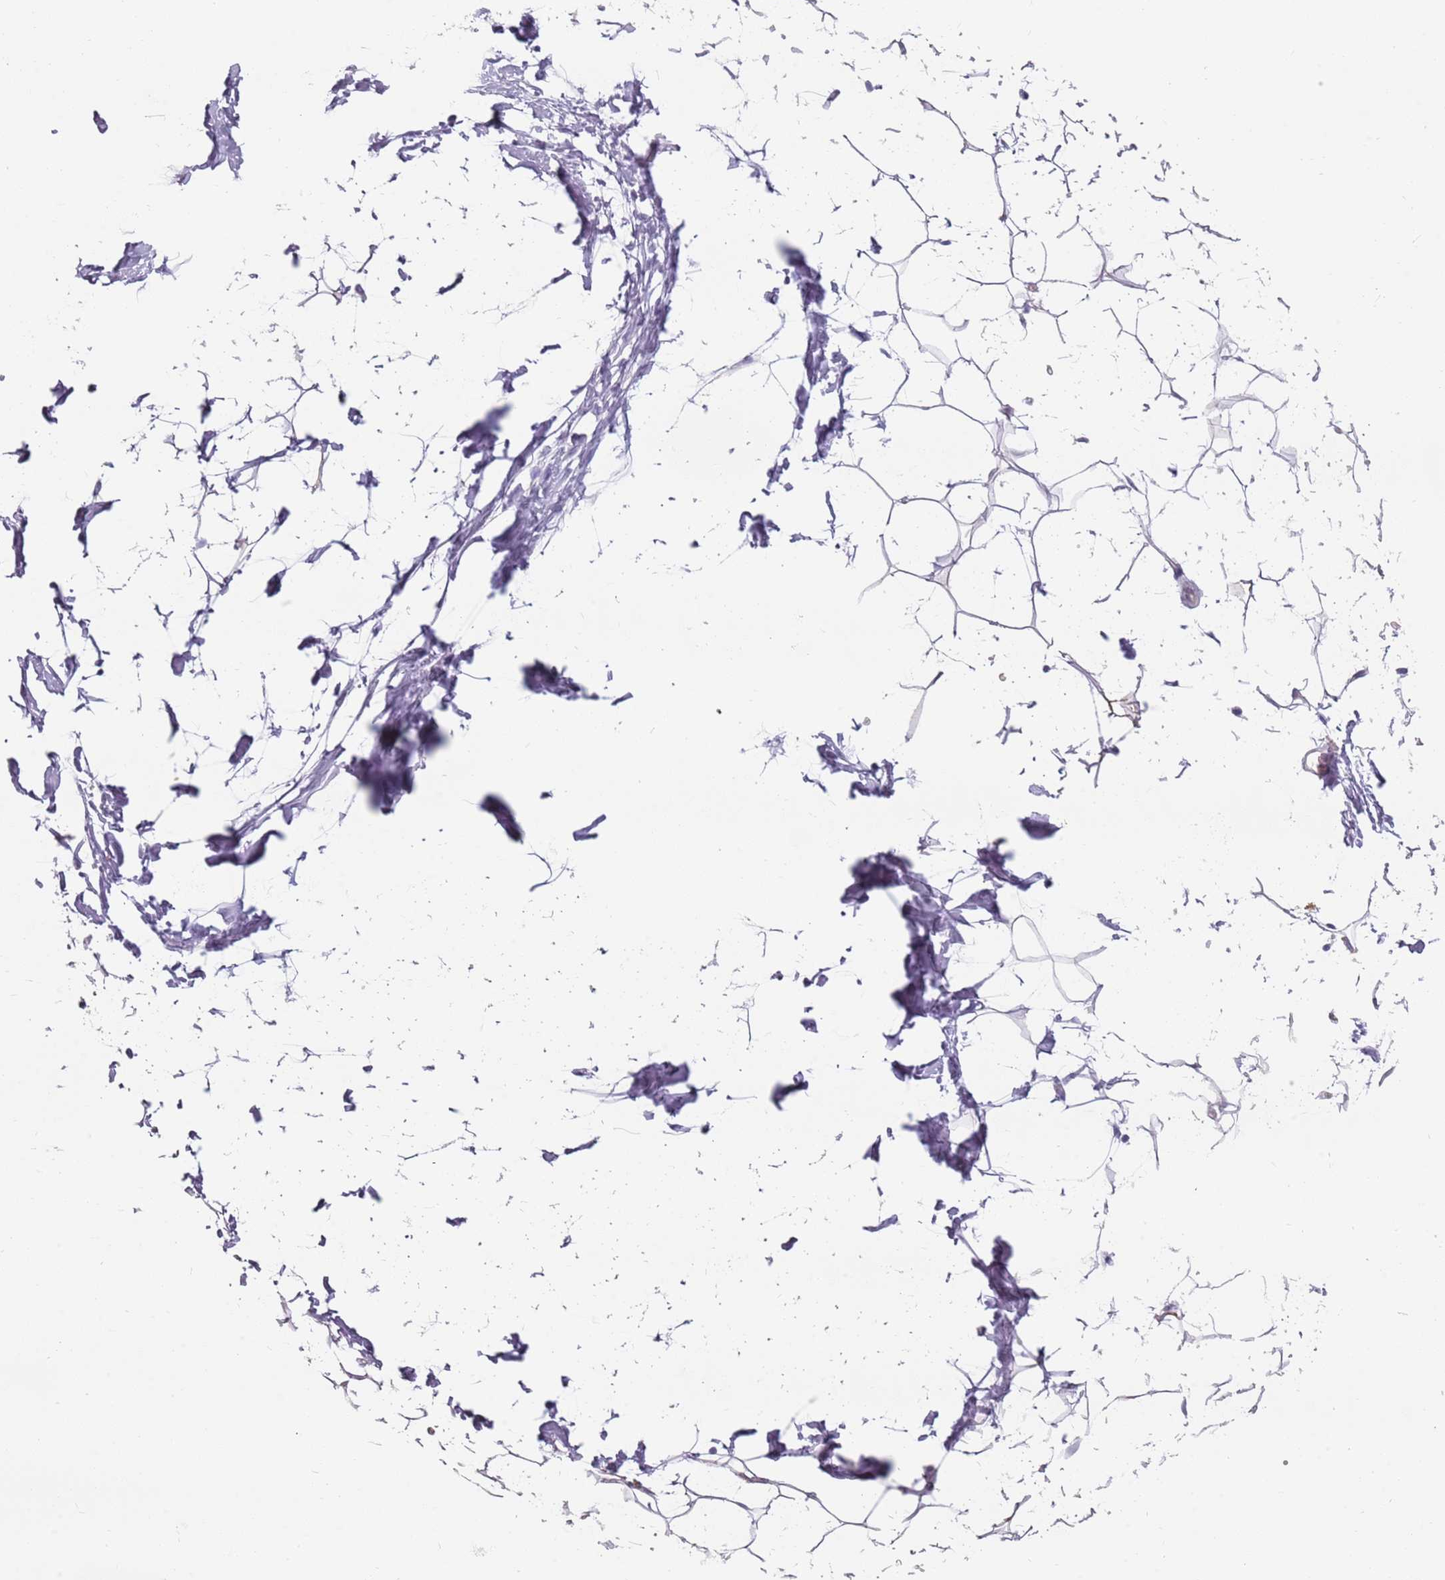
{"staining": {"intensity": "negative", "quantity": "none", "location": "none"}, "tissue": "adipose tissue", "cell_type": "Adipocytes", "image_type": "normal", "snomed": [{"axis": "morphology", "description": "Normal tissue, NOS"}, {"axis": "topography", "description": "Breast"}], "caption": "A photomicrograph of adipose tissue stained for a protein reveals no brown staining in adipocytes.", "gene": "DDX4", "patient": {"sex": "female", "age": 26}}